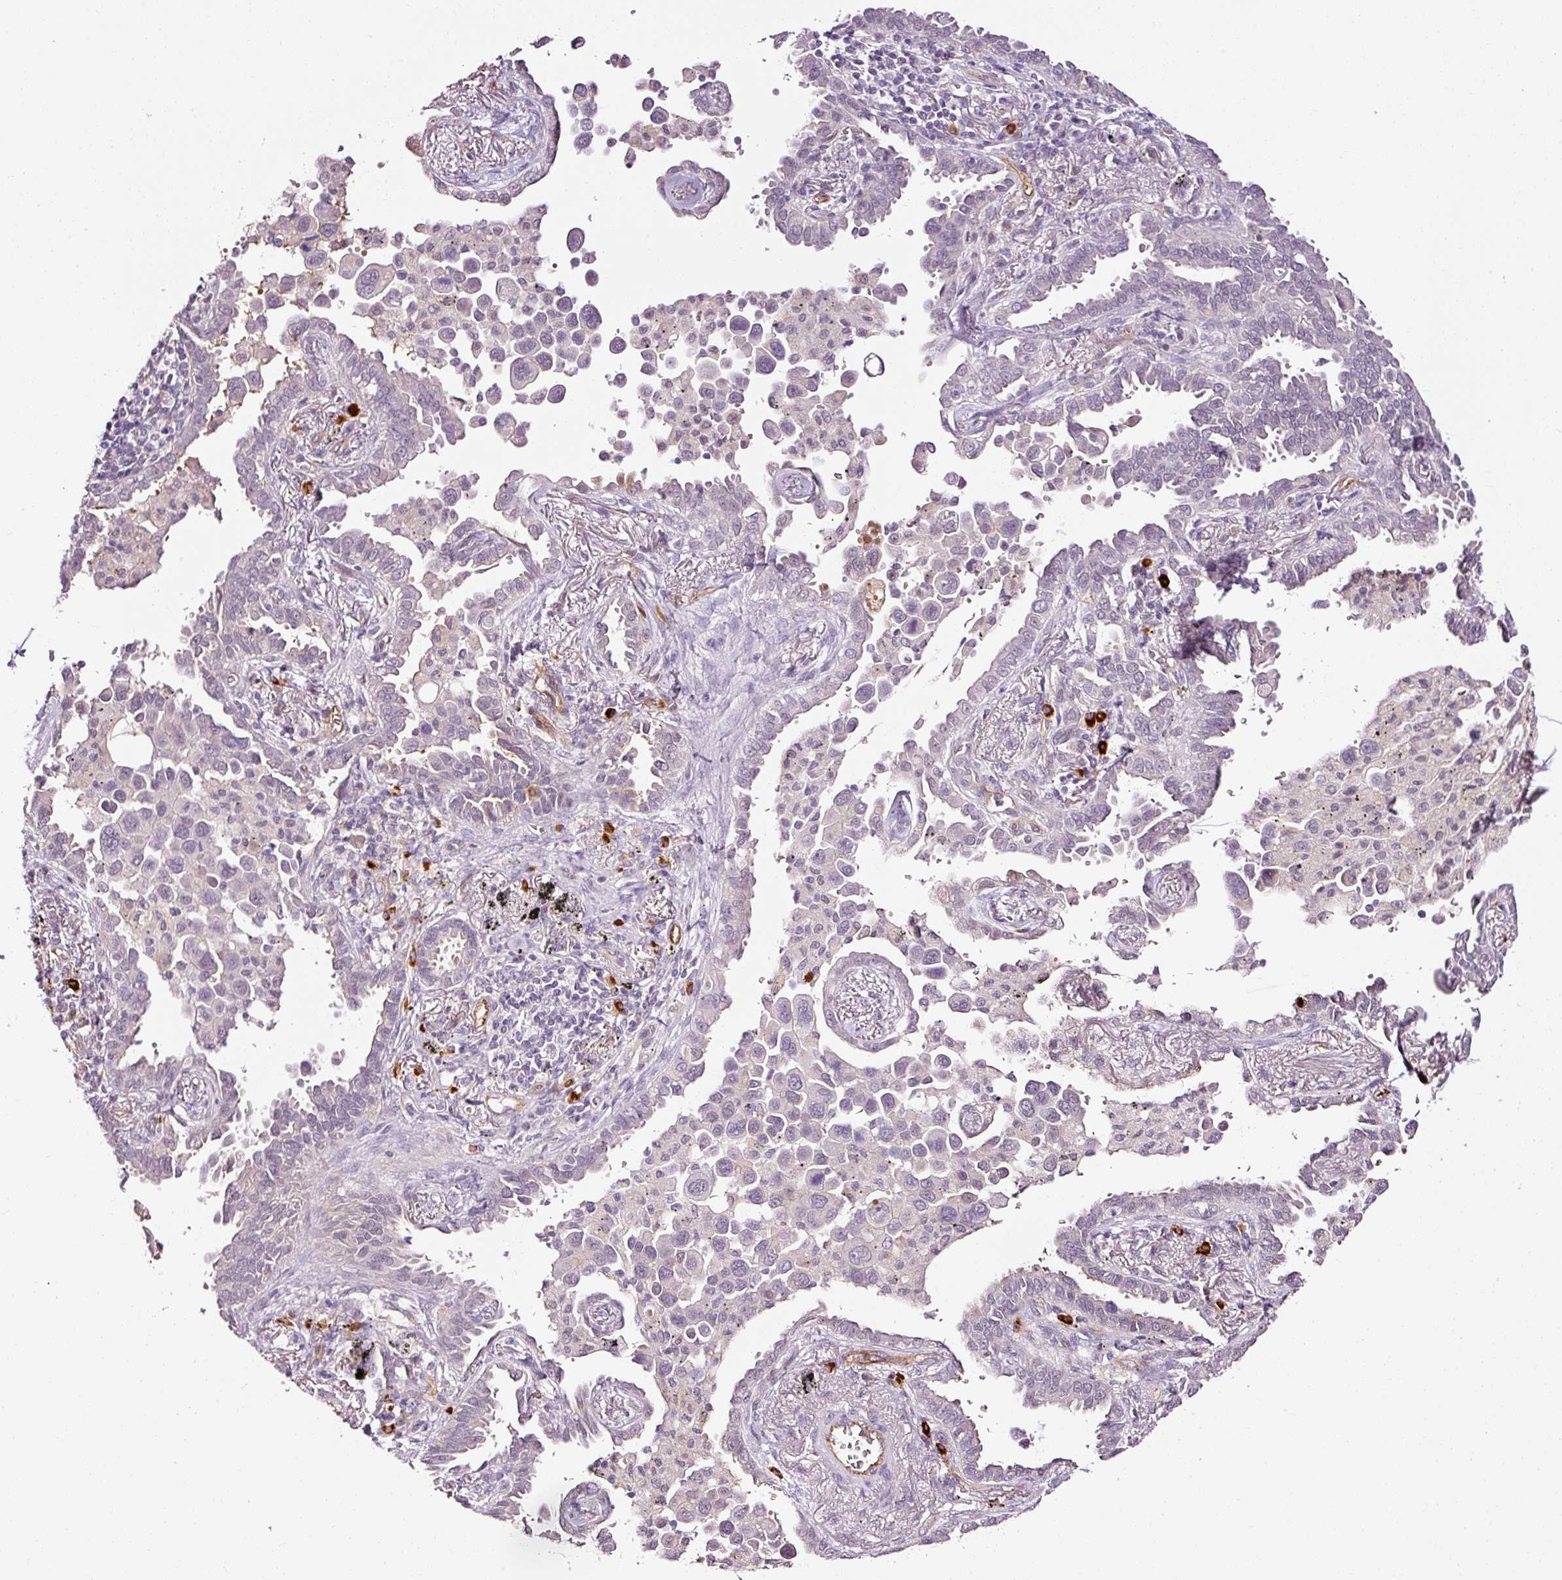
{"staining": {"intensity": "negative", "quantity": "none", "location": "none"}, "tissue": "lung cancer", "cell_type": "Tumor cells", "image_type": "cancer", "snomed": [{"axis": "morphology", "description": "Adenocarcinoma, NOS"}, {"axis": "topography", "description": "Lung"}], "caption": "The IHC image has no significant positivity in tumor cells of lung cancer tissue.", "gene": "ABCB4", "patient": {"sex": "male", "age": 67}}